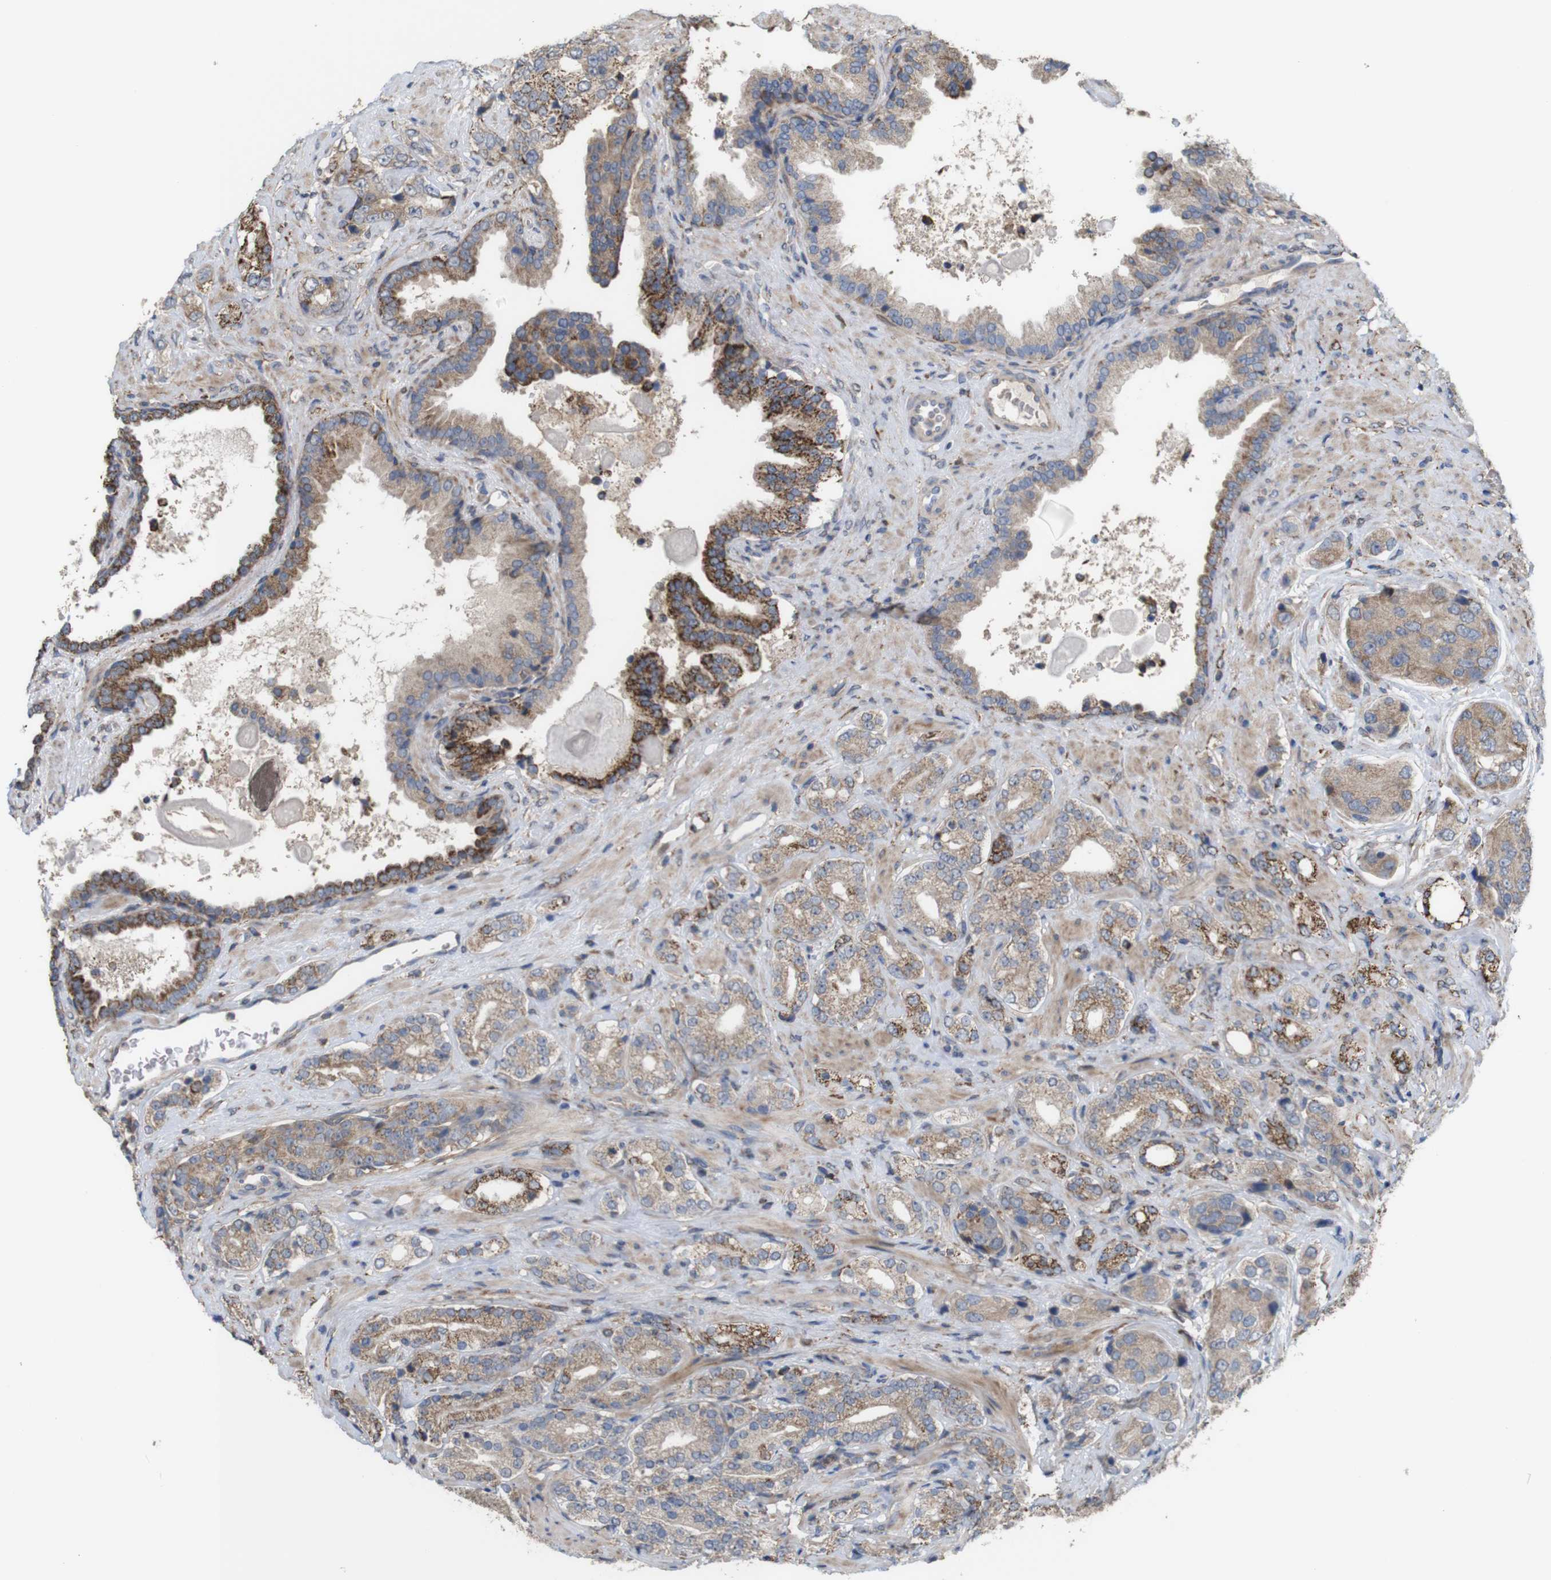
{"staining": {"intensity": "moderate", "quantity": ">75%", "location": "cytoplasmic/membranous"}, "tissue": "prostate cancer", "cell_type": "Tumor cells", "image_type": "cancer", "snomed": [{"axis": "morphology", "description": "Adenocarcinoma, High grade"}, {"axis": "topography", "description": "Prostate"}], "caption": "An image of prostate cancer stained for a protein shows moderate cytoplasmic/membranous brown staining in tumor cells. (DAB = brown stain, brightfield microscopy at high magnification).", "gene": "PTPRR", "patient": {"sex": "male", "age": 71}}